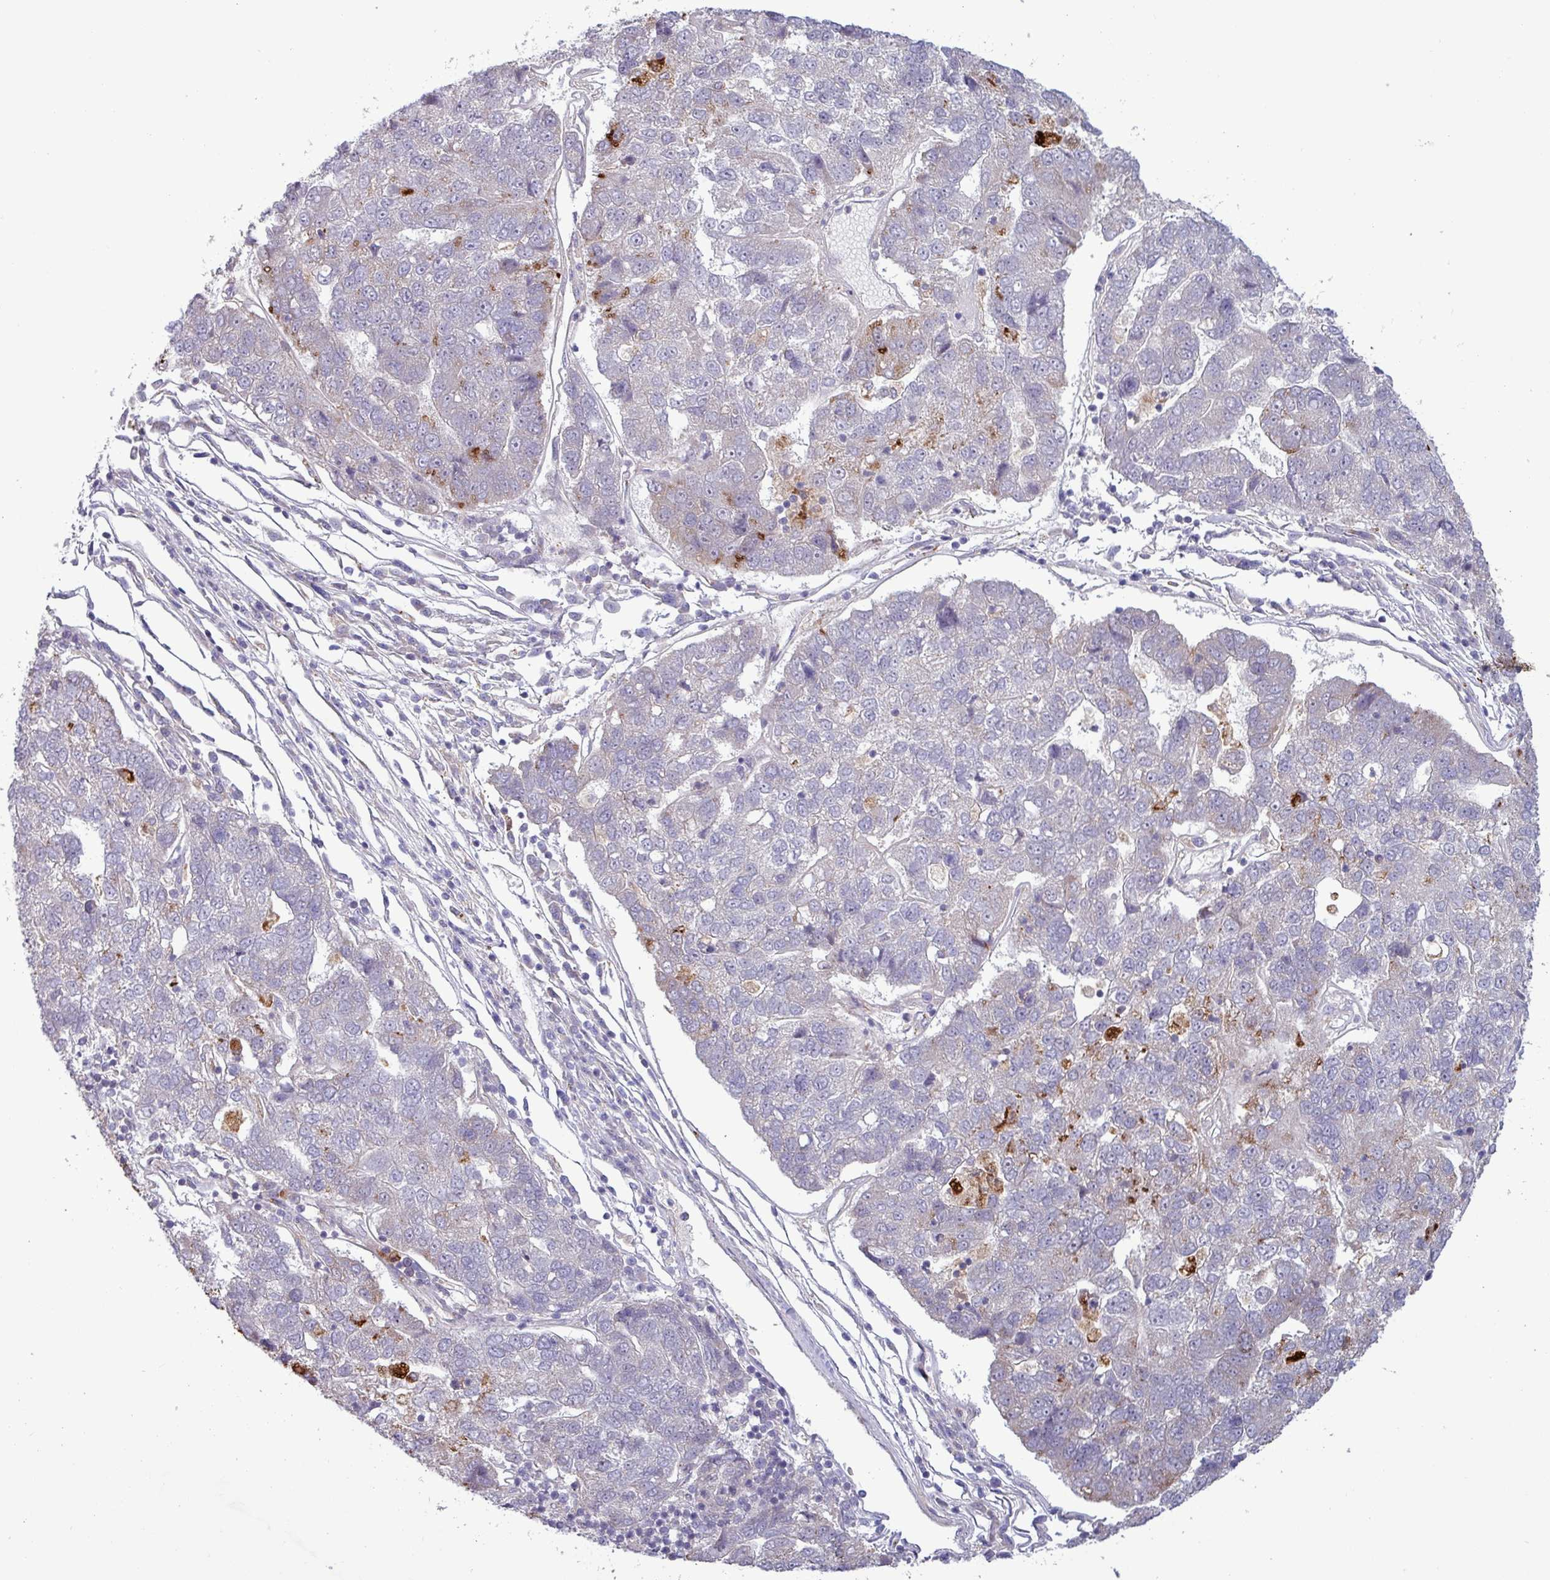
{"staining": {"intensity": "strong", "quantity": "<25%", "location": "cytoplasmic/membranous"}, "tissue": "pancreatic cancer", "cell_type": "Tumor cells", "image_type": "cancer", "snomed": [{"axis": "morphology", "description": "Adenocarcinoma, NOS"}, {"axis": "topography", "description": "Pancreas"}], "caption": "About <25% of tumor cells in human pancreatic cancer (adenocarcinoma) display strong cytoplasmic/membranous protein positivity as visualized by brown immunohistochemical staining.", "gene": "PLIN2", "patient": {"sex": "female", "age": 61}}